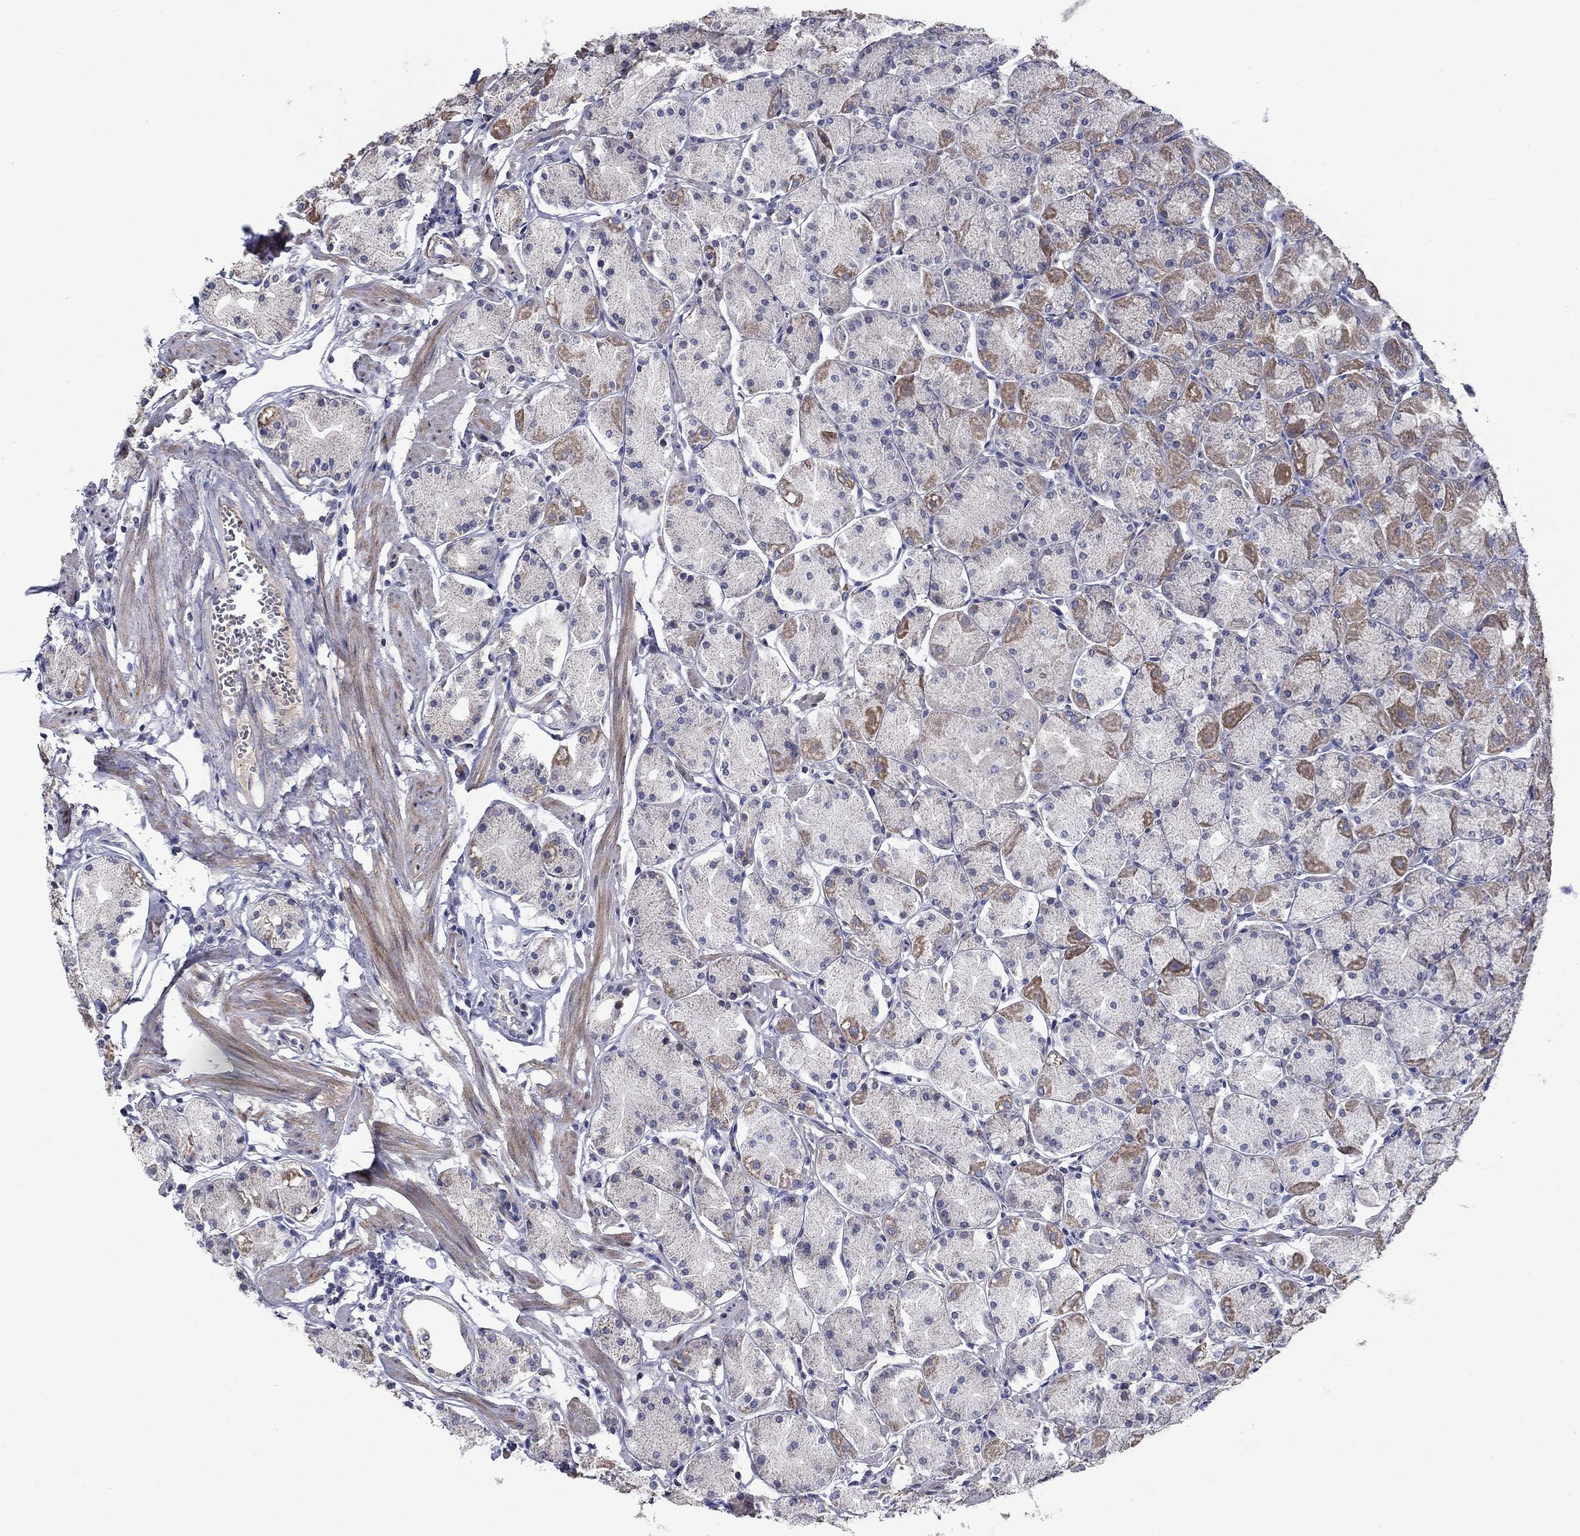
{"staining": {"intensity": "moderate", "quantity": "25%-75%", "location": "cytoplasmic/membranous"}, "tissue": "stomach", "cell_type": "Glandular cells", "image_type": "normal", "snomed": [{"axis": "morphology", "description": "Normal tissue, NOS"}, {"axis": "topography", "description": "Stomach, upper"}], "caption": "DAB (3,3'-diaminobenzidine) immunohistochemical staining of normal stomach demonstrates moderate cytoplasmic/membranous protein staining in approximately 25%-75% of glandular cells. The staining is performed using DAB (3,3'-diaminobenzidine) brown chromogen to label protein expression. The nuclei are counter-stained blue using hematoxylin.", "gene": "FRK", "patient": {"sex": "male", "age": 60}}